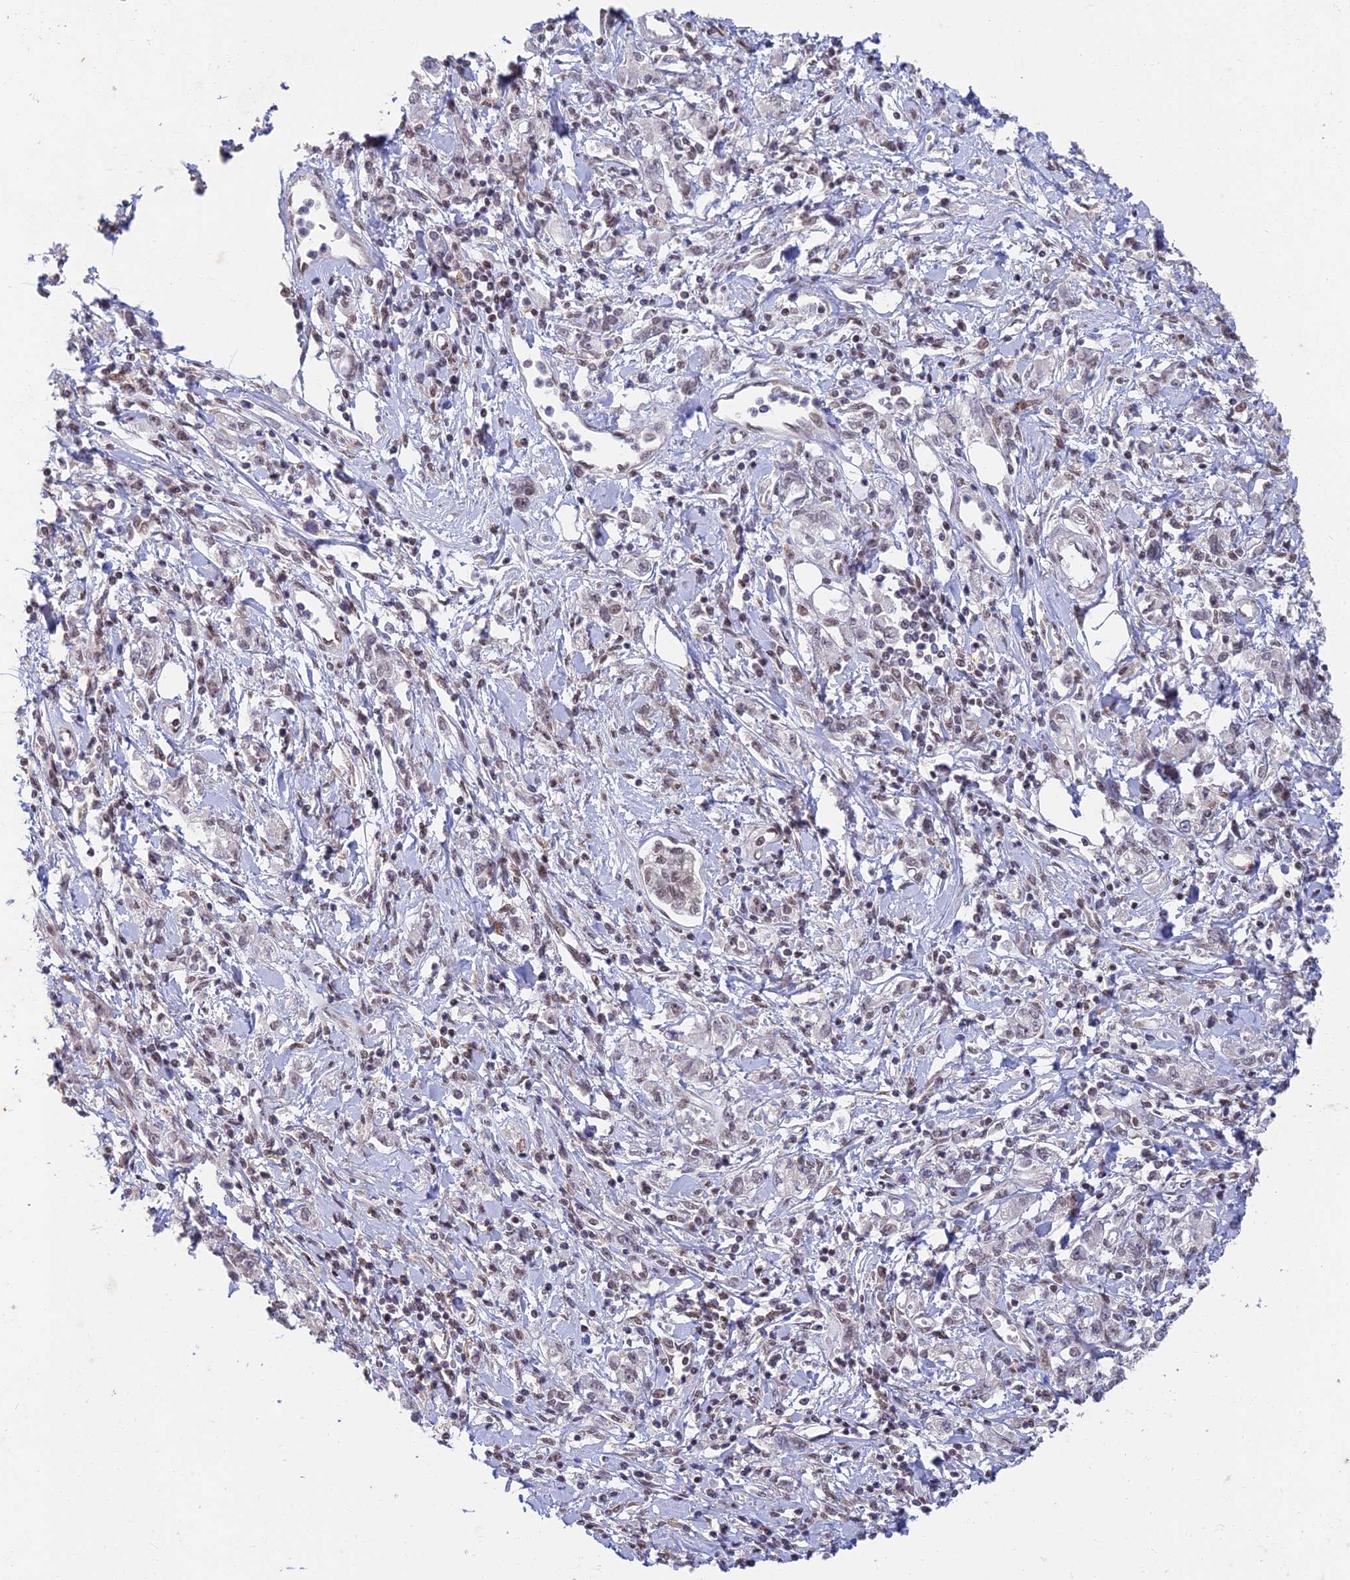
{"staining": {"intensity": "weak", "quantity": ">75%", "location": "nuclear"}, "tissue": "stomach cancer", "cell_type": "Tumor cells", "image_type": "cancer", "snomed": [{"axis": "morphology", "description": "Adenocarcinoma, NOS"}, {"axis": "topography", "description": "Stomach"}], "caption": "Immunohistochemical staining of adenocarcinoma (stomach) demonstrates low levels of weak nuclear expression in approximately >75% of tumor cells.", "gene": "ABHD17A", "patient": {"sex": "female", "age": 76}}